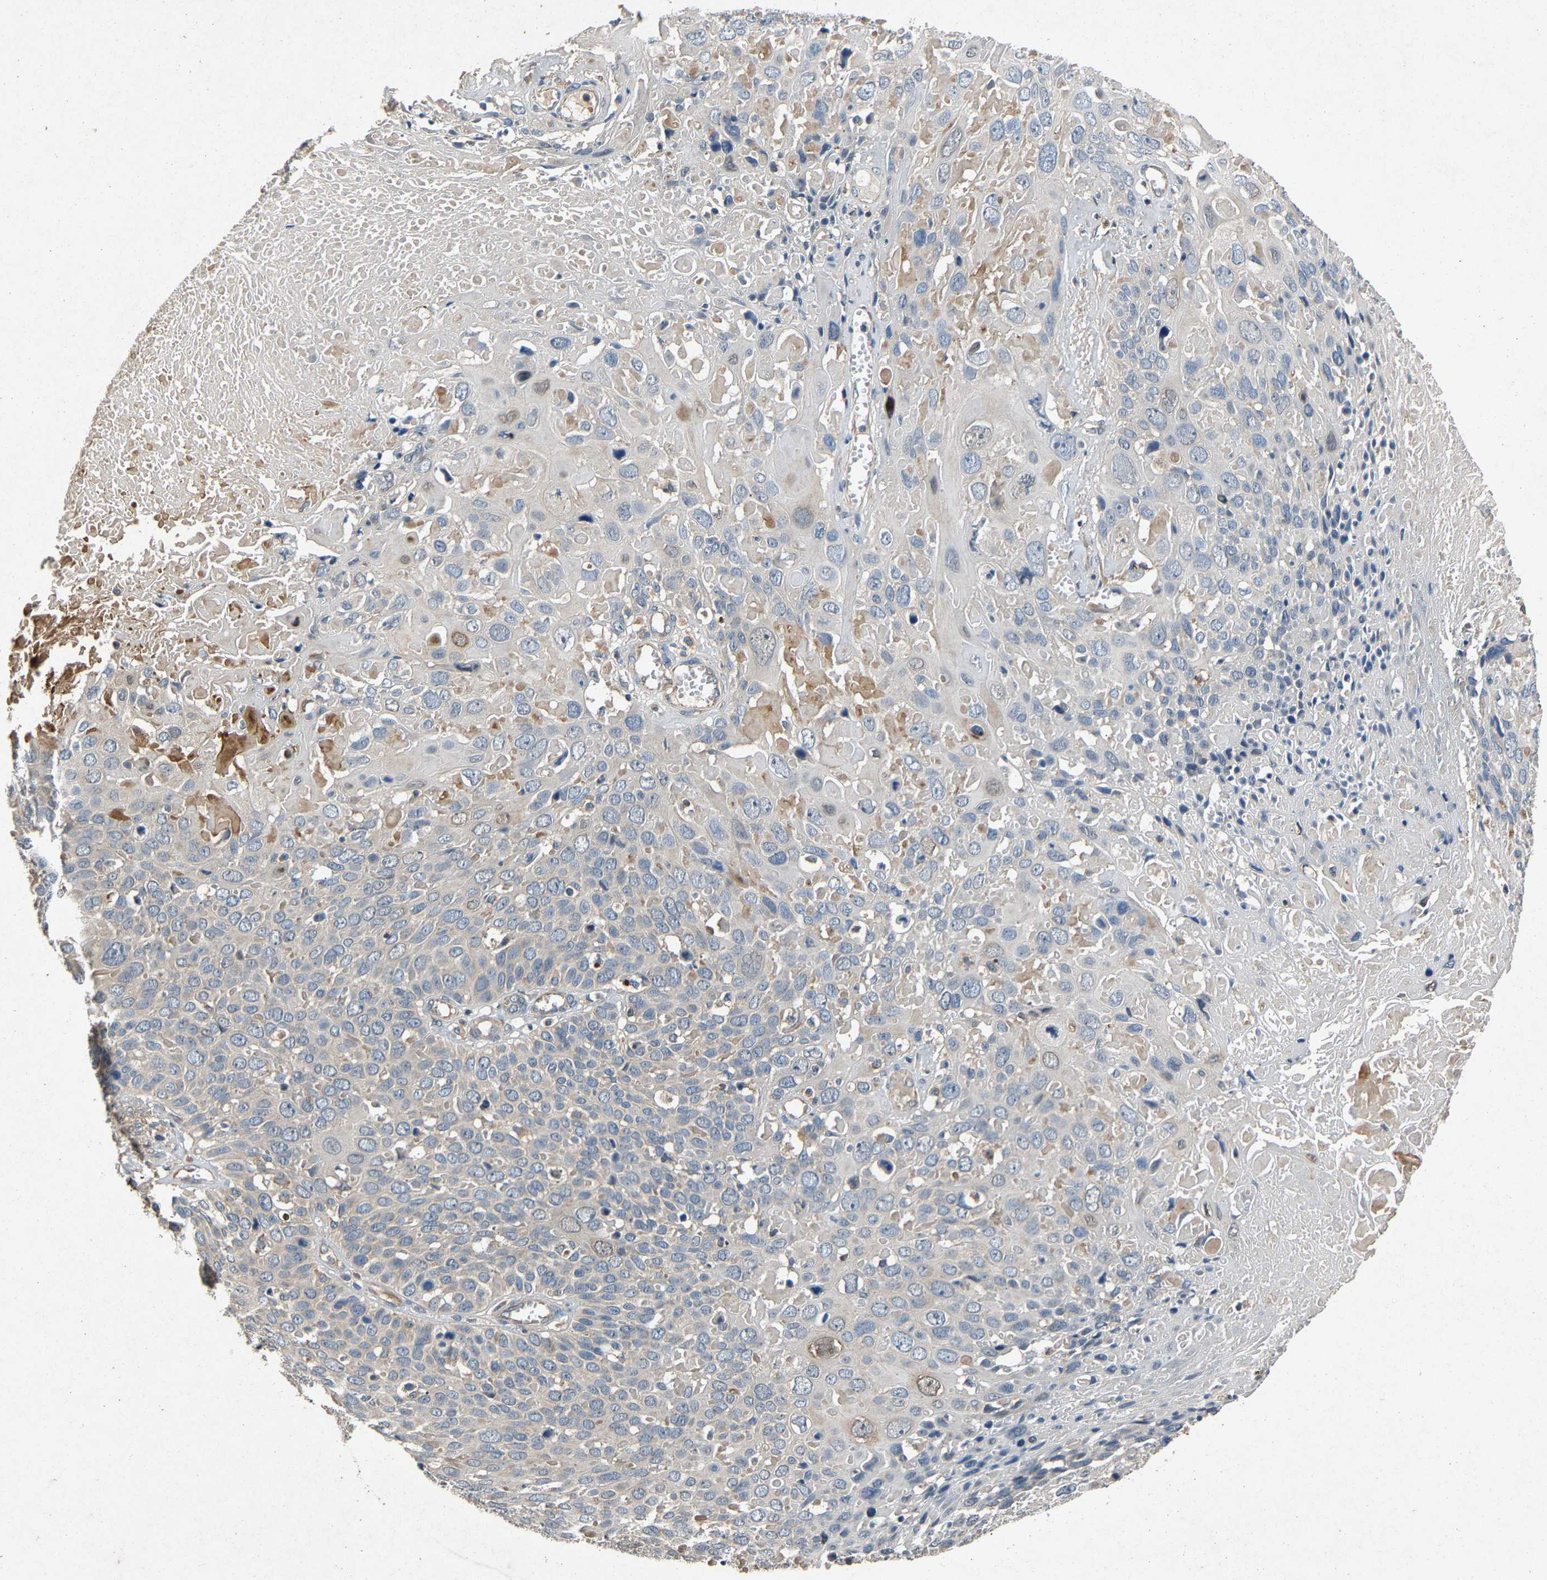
{"staining": {"intensity": "negative", "quantity": "none", "location": "none"}, "tissue": "cervical cancer", "cell_type": "Tumor cells", "image_type": "cancer", "snomed": [{"axis": "morphology", "description": "Squamous cell carcinoma, NOS"}, {"axis": "topography", "description": "Cervix"}], "caption": "IHC of human cervical cancer shows no expression in tumor cells. (DAB immunohistochemistry with hematoxylin counter stain).", "gene": "PPID", "patient": {"sex": "female", "age": 74}}